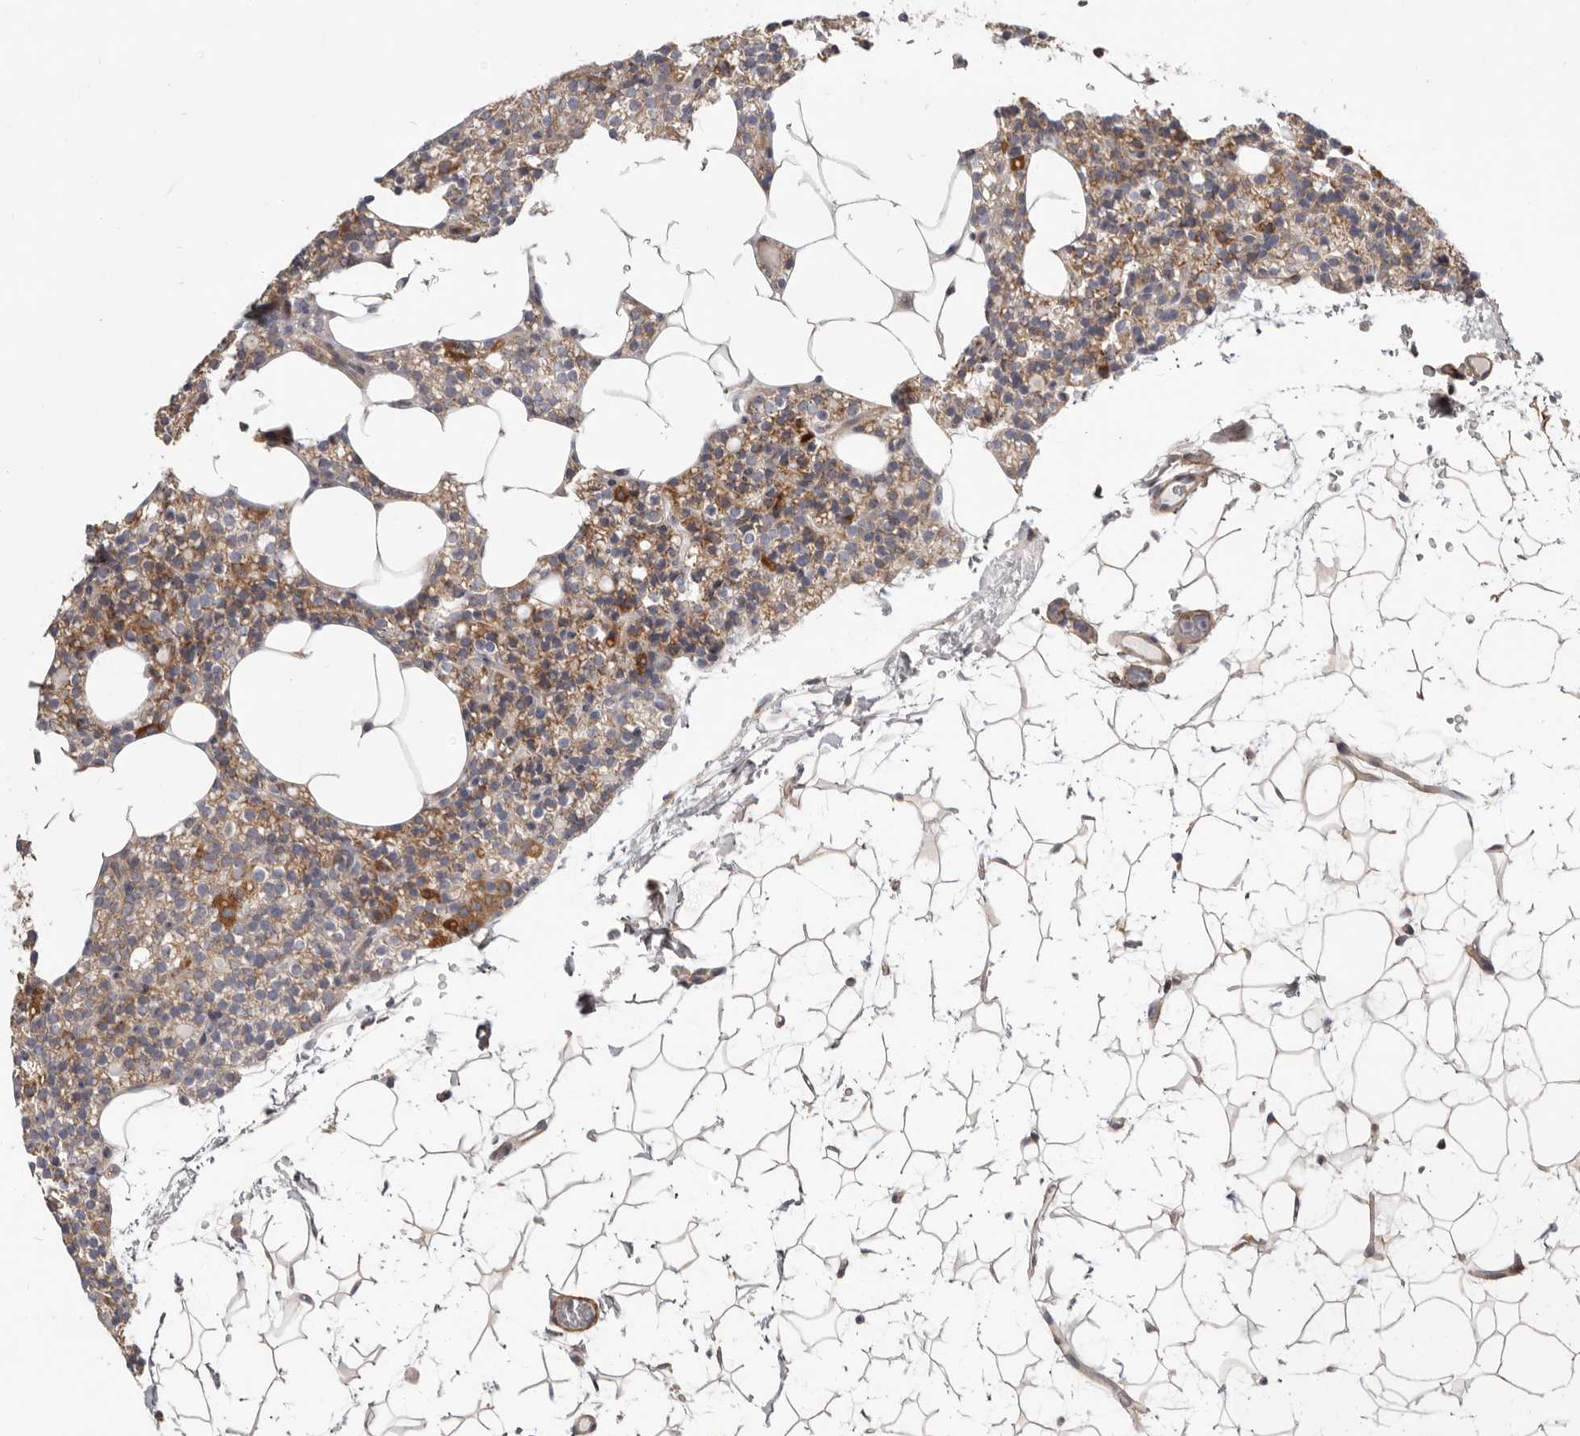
{"staining": {"intensity": "moderate", "quantity": ">75%", "location": "cytoplasmic/membranous"}, "tissue": "parathyroid gland", "cell_type": "Glandular cells", "image_type": "normal", "snomed": [{"axis": "morphology", "description": "Normal tissue, NOS"}, {"axis": "topography", "description": "Parathyroid gland"}], "caption": "IHC (DAB (3,3'-diaminobenzidine)) staining of benign parathyroid gland displays moderate cytoplasmic/membranous protein positivity in approximately >75% of glandular cells.", "gene": "MRPS10", "patient": {"sex": "female", "age": 56}}